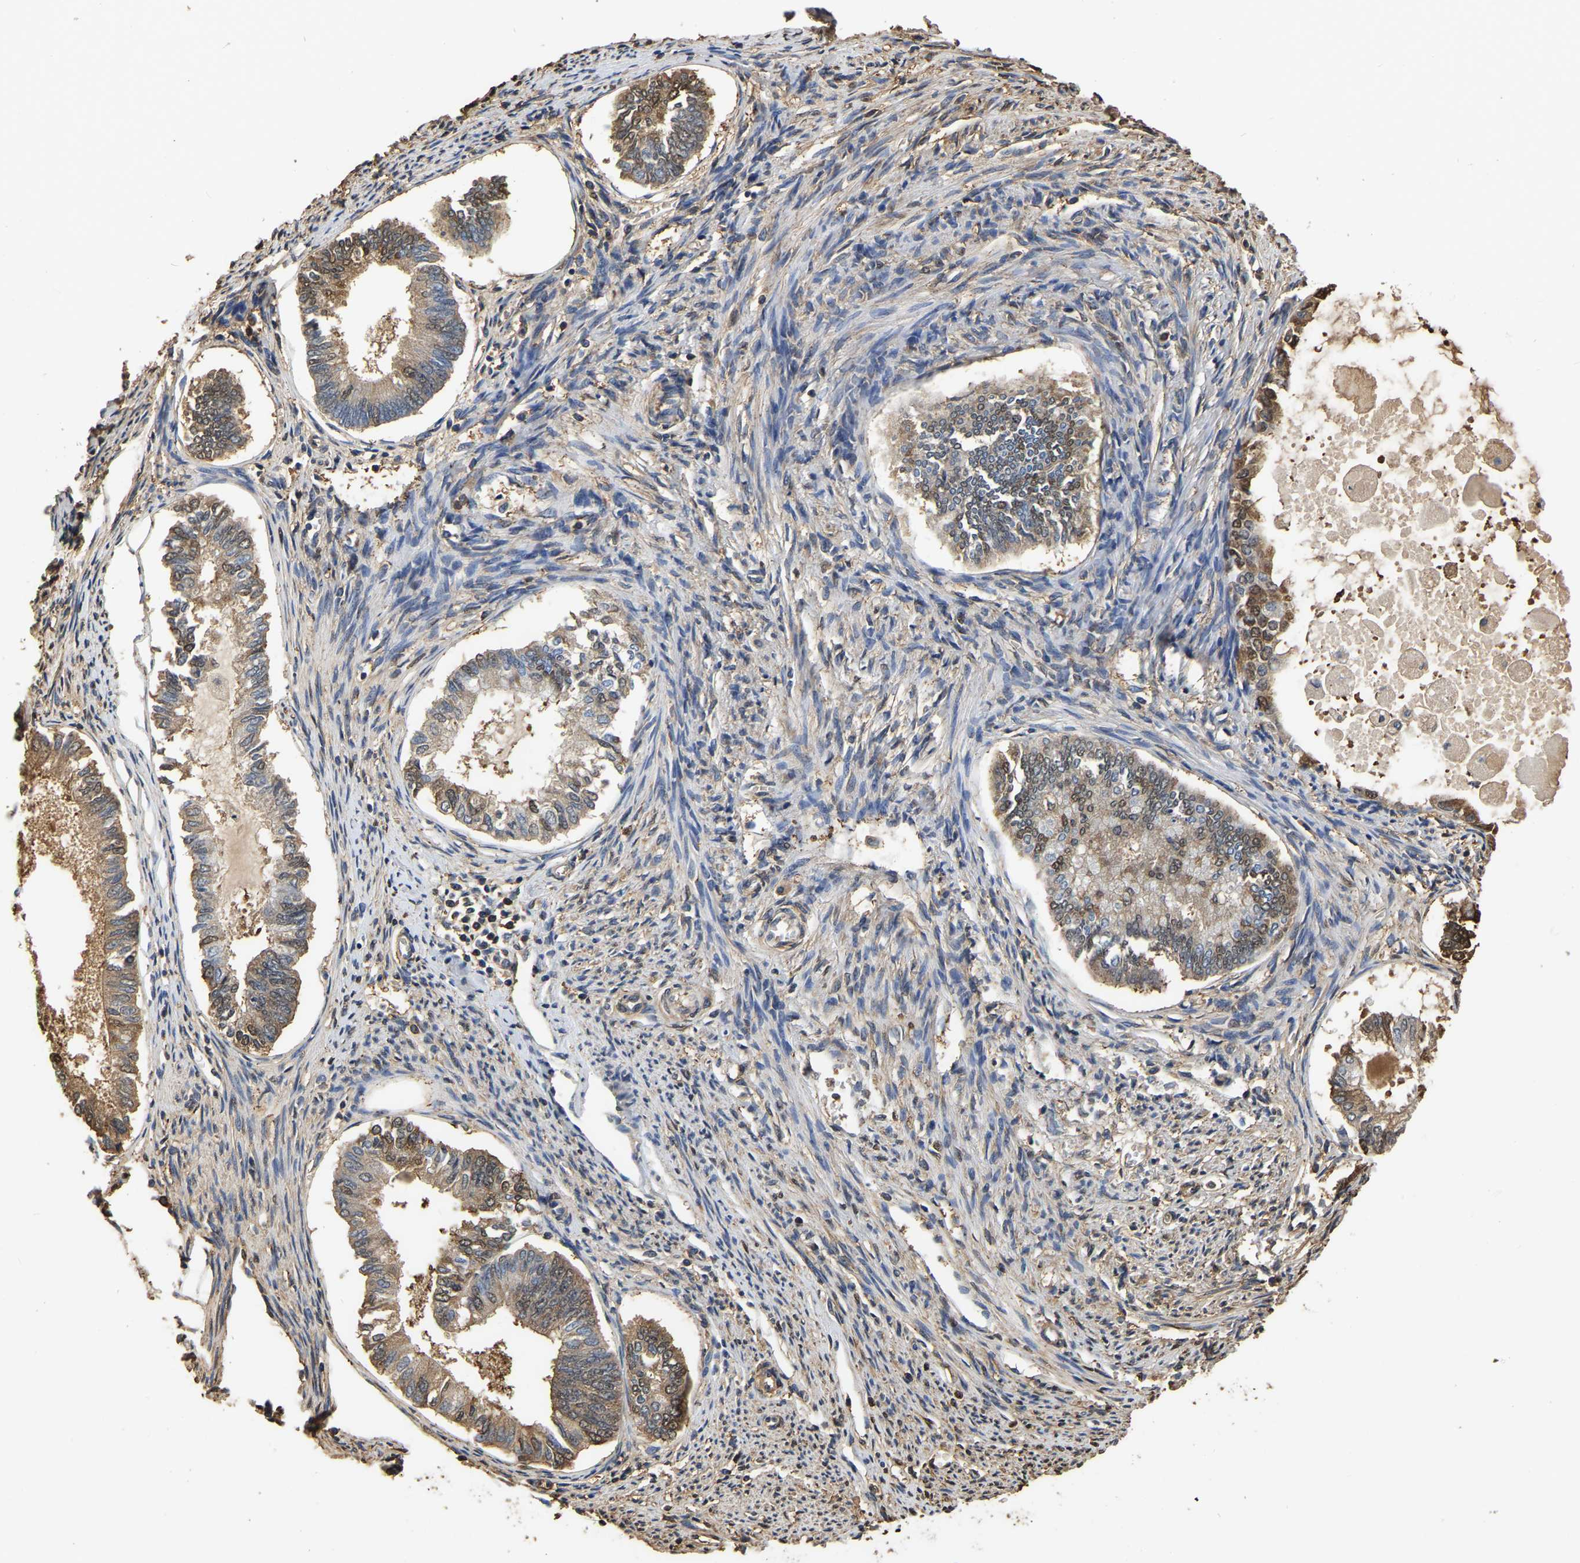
{"staining": {"intensity": "moderate", "quantity": ">75%", "location": "cytoplasmic/membranous"}, "tissue": "endometrial cancer", "cell_type": "Tumor cells", "image_type": "cancer", "snomed": [{"axis": "morphology", "description": "Adenocarcinoma, NOS"}, {"axis": "topography", "description": "Endometrium"}], "caption": "High-magnification brightfield microscopy of adenocarcinoma (endometrial) stained with DAB (brown) and counterstained with hematoxylin (blue). tumor cells exhibit moderate cytoplasmic/membranous staining is identified in approximately>75% of cells. The staining was performed using DAB to visualize the protein expression in brown, while the nuclei were stained in blue with hematoxylin (Magnification: 20x).", "gene": "LDHB", "patient": {"sex": "female", "age": 86}}